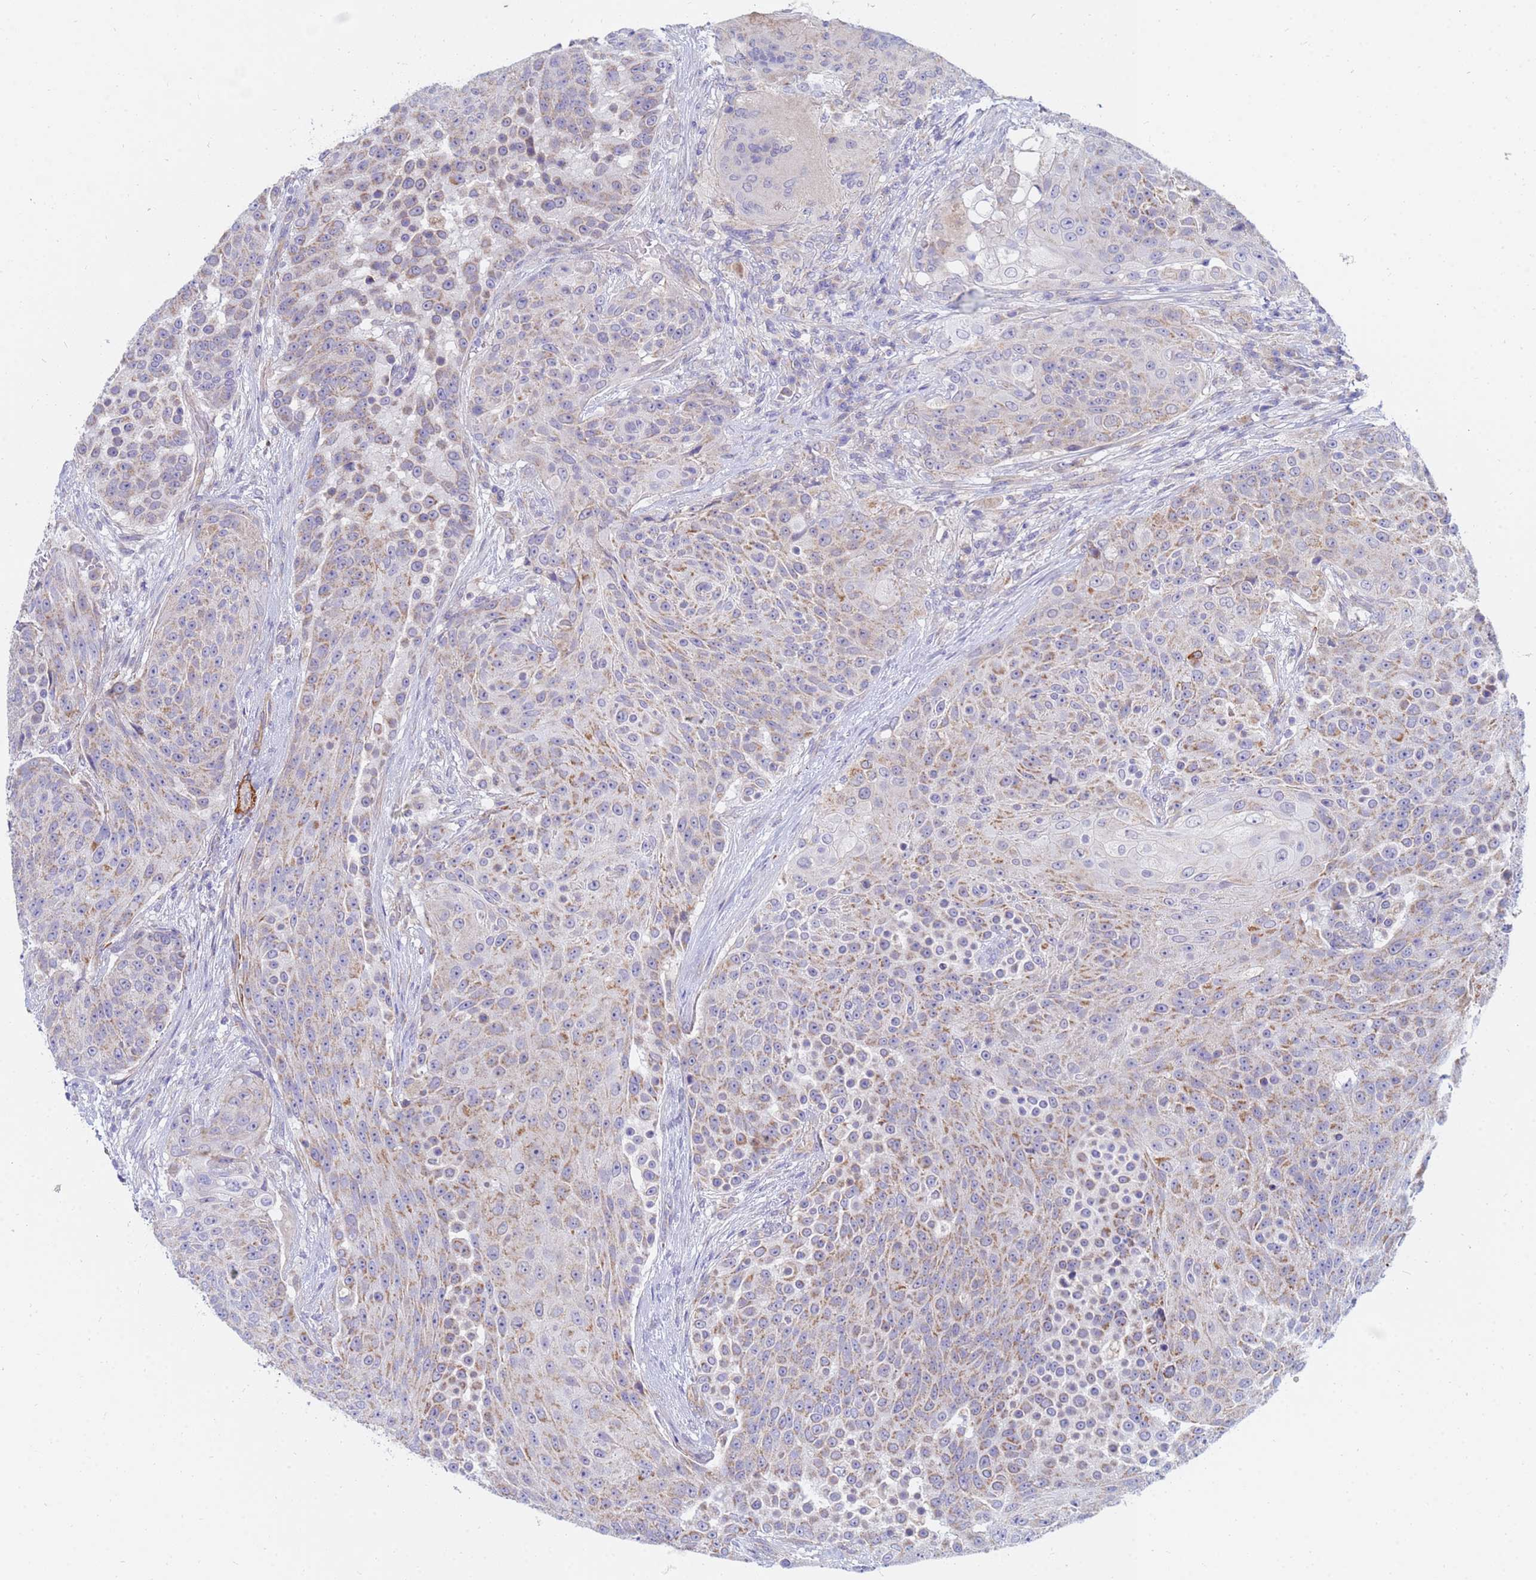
{"staining": {"intensity": "moderate", "quantity": "25%-75%", "location": "cytoplasmic/membranous"}, "tissue": "urothelial cancer", "cell_type": "Tumor cells", "image_type": "cancer", "snomed": [{"axis": "morphology", "description": "Urothelial carcinoma, High grade"}, {"axis": "topography", "description": "Urinary bladder"}], "caption": "Protein staining exhibits moderate cytoplasmic/membranous expression in approximately 25%-75% of tumor cells in high-grade urothelial carcinoma.", "gene": "SDR39U1", "patient": {"sex": "female", "age": 63}}